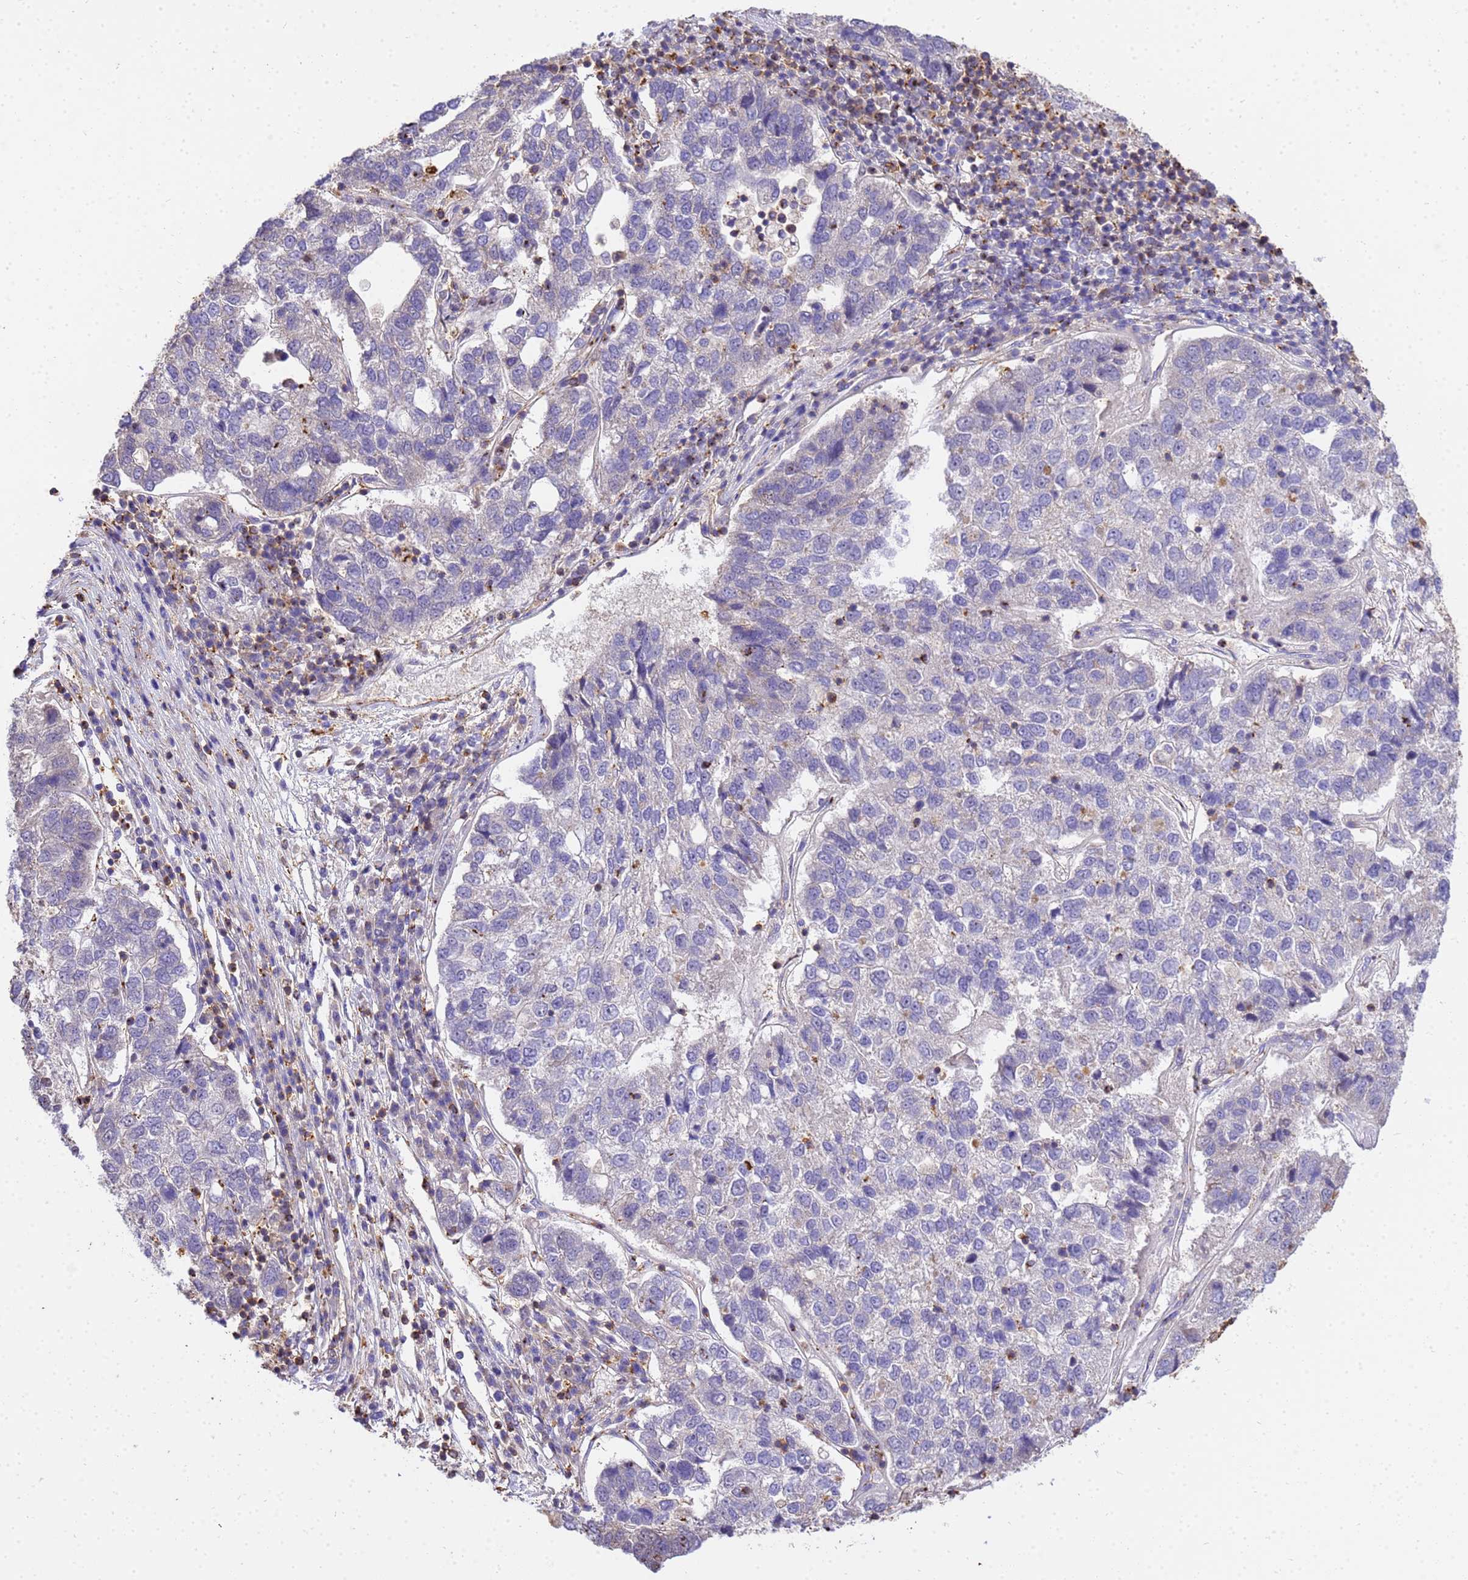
{"staining": {"intensity": "negative", "quantity": "none", "location": "none"}, "tissue": "pancreatic cancer", "cell_type": "Tumor cells", "image_type": "cancer", "snomed": [{"axis": "morphology", "description": "Adenocarcinoma, NOS"}, {"axis": "topography", "description": "Pancreas"}], "caption": "A high-resolution histopathology image shows IHC staining of pancreatic adenocarcinoma, which displays no significant staining in tumor cells.", "gene": "WDR64", "patient": {"sex": "female", "age": 61}}